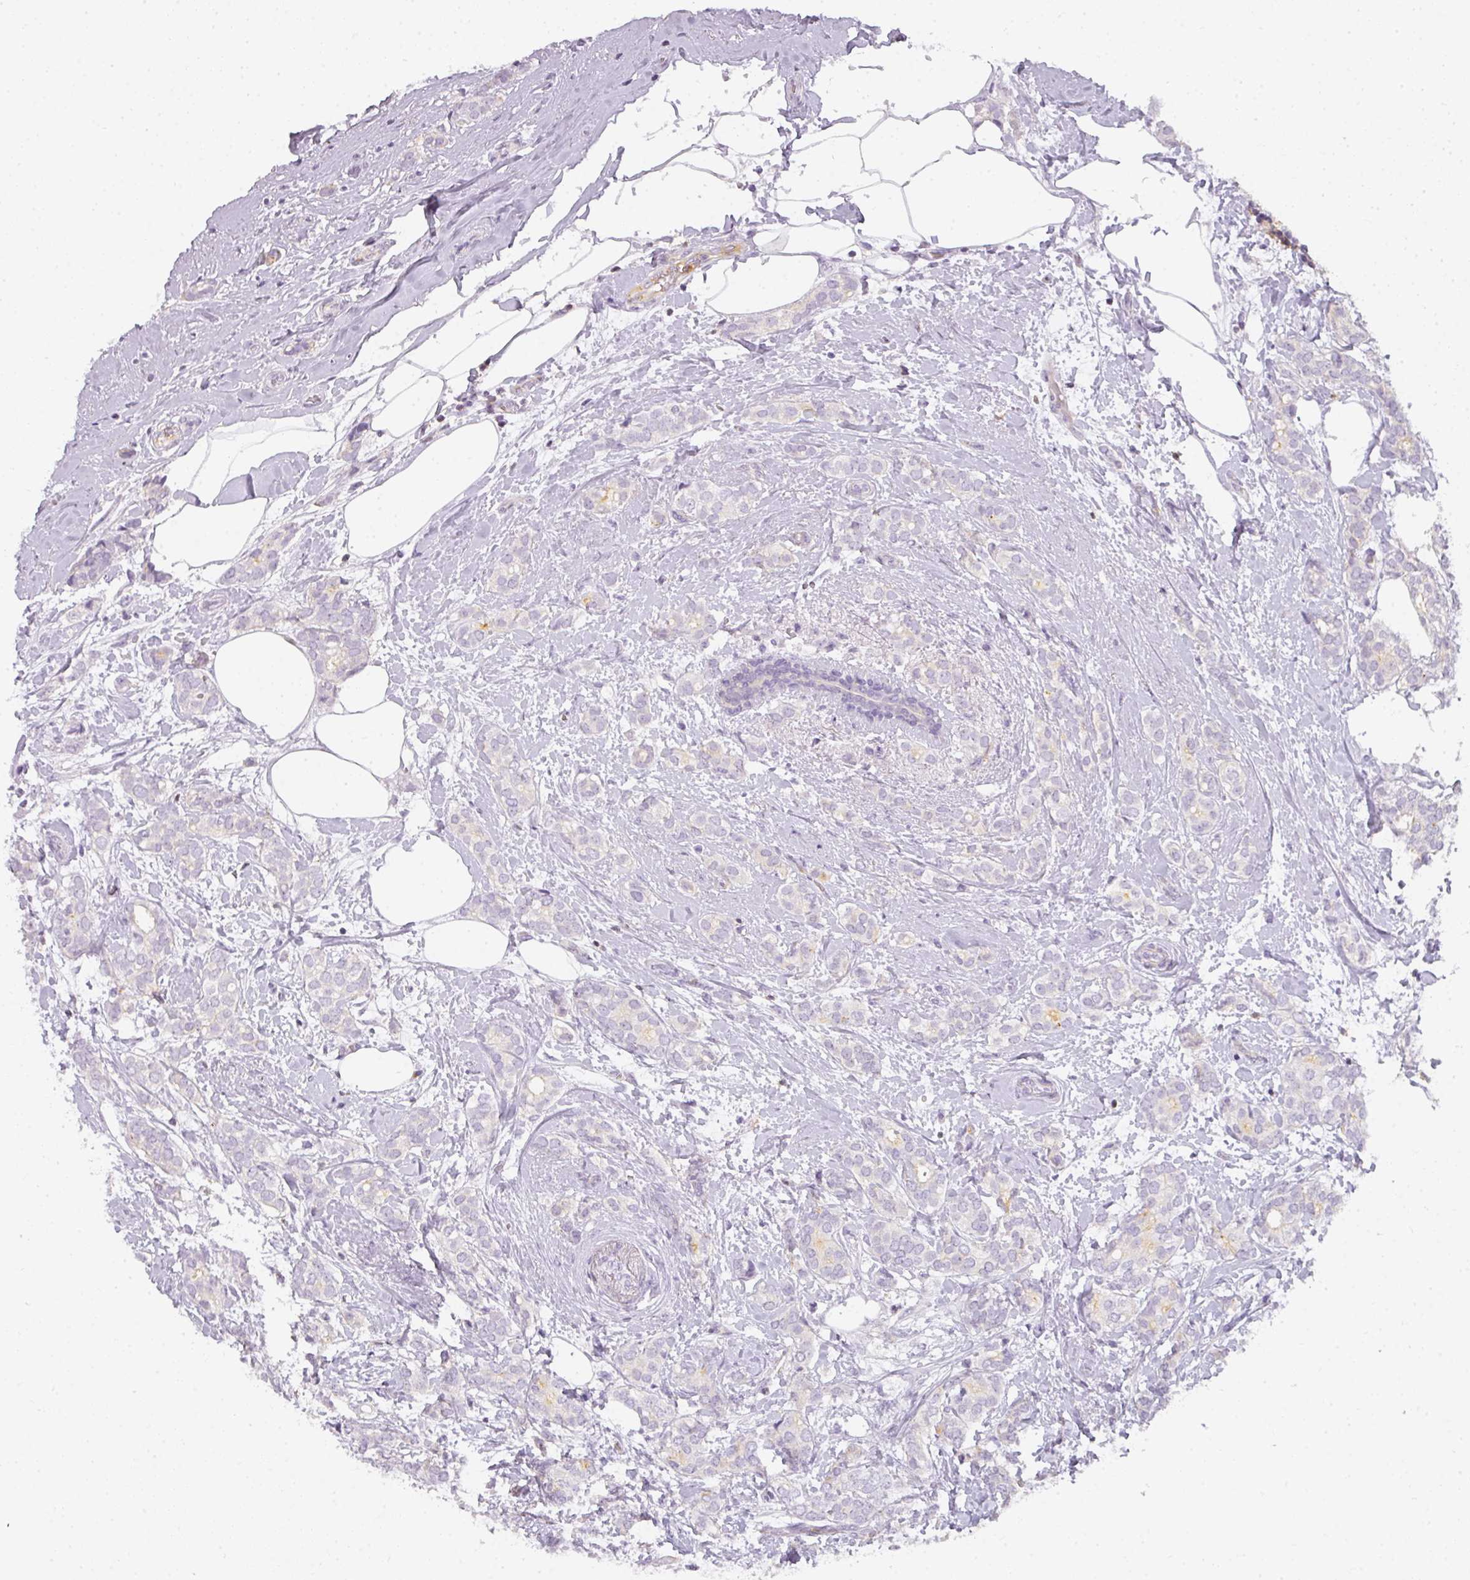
{"staining": {"intensity": "negative", "quantity": "none", "location": "none"}, "tissue": "breast cancer", "cell_type": "Tumor cells", "image_type": "cancer", "snomed": [{"axis": "morphology", "description": "Duct carcinoma"}, {"axis": "topography", "description": "Breast"}], "caption": "An IHC micrograph of breast infiltrating ductal carcinoma is shown. There is no staining in tumor cells of breast infiltrating ductal carcinoma.", "gene": "TMEM42", "patient": {"sex": "female", "age": 73}}